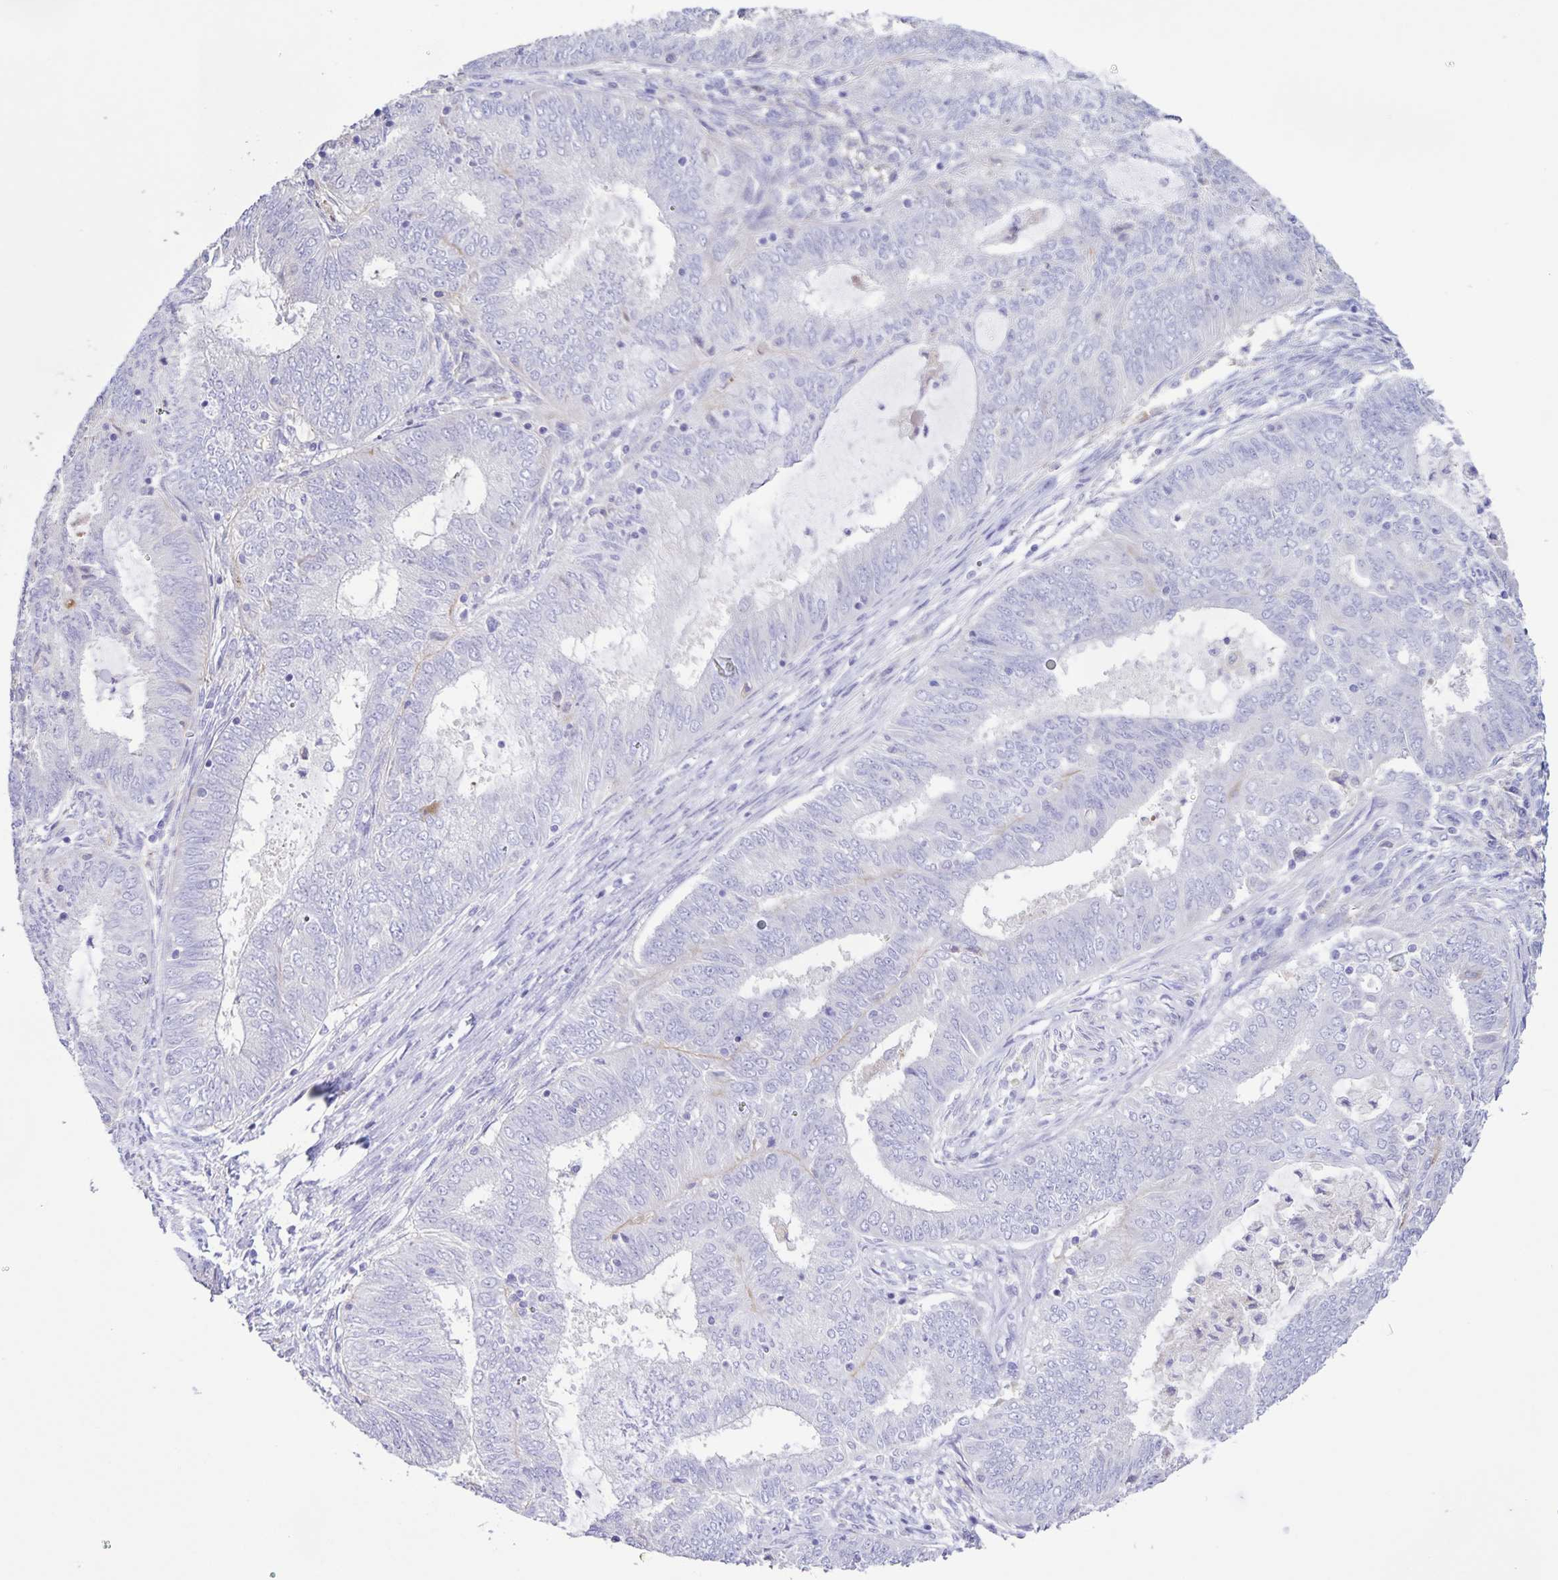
{"staining": {"intensity": "negative", "quantity": "none", "location": "none"}, "tissue": "endometrial cancer", "cell_type": "Tumor cells", "image_type": "cancer", "snomed": [{"axis": "morphology", "description": "Adenocarcinoma, NOS"}, {"axis": "topography", "description": "Endometrium"}], "caption": "This is an immunohistochemistry (IHC) histopathology image of endometrial cancer (adenocarcinoma). There is no expression in tumor cells.", "gene": "BOLL", "patient": {"sex": "female", "age": 62}}